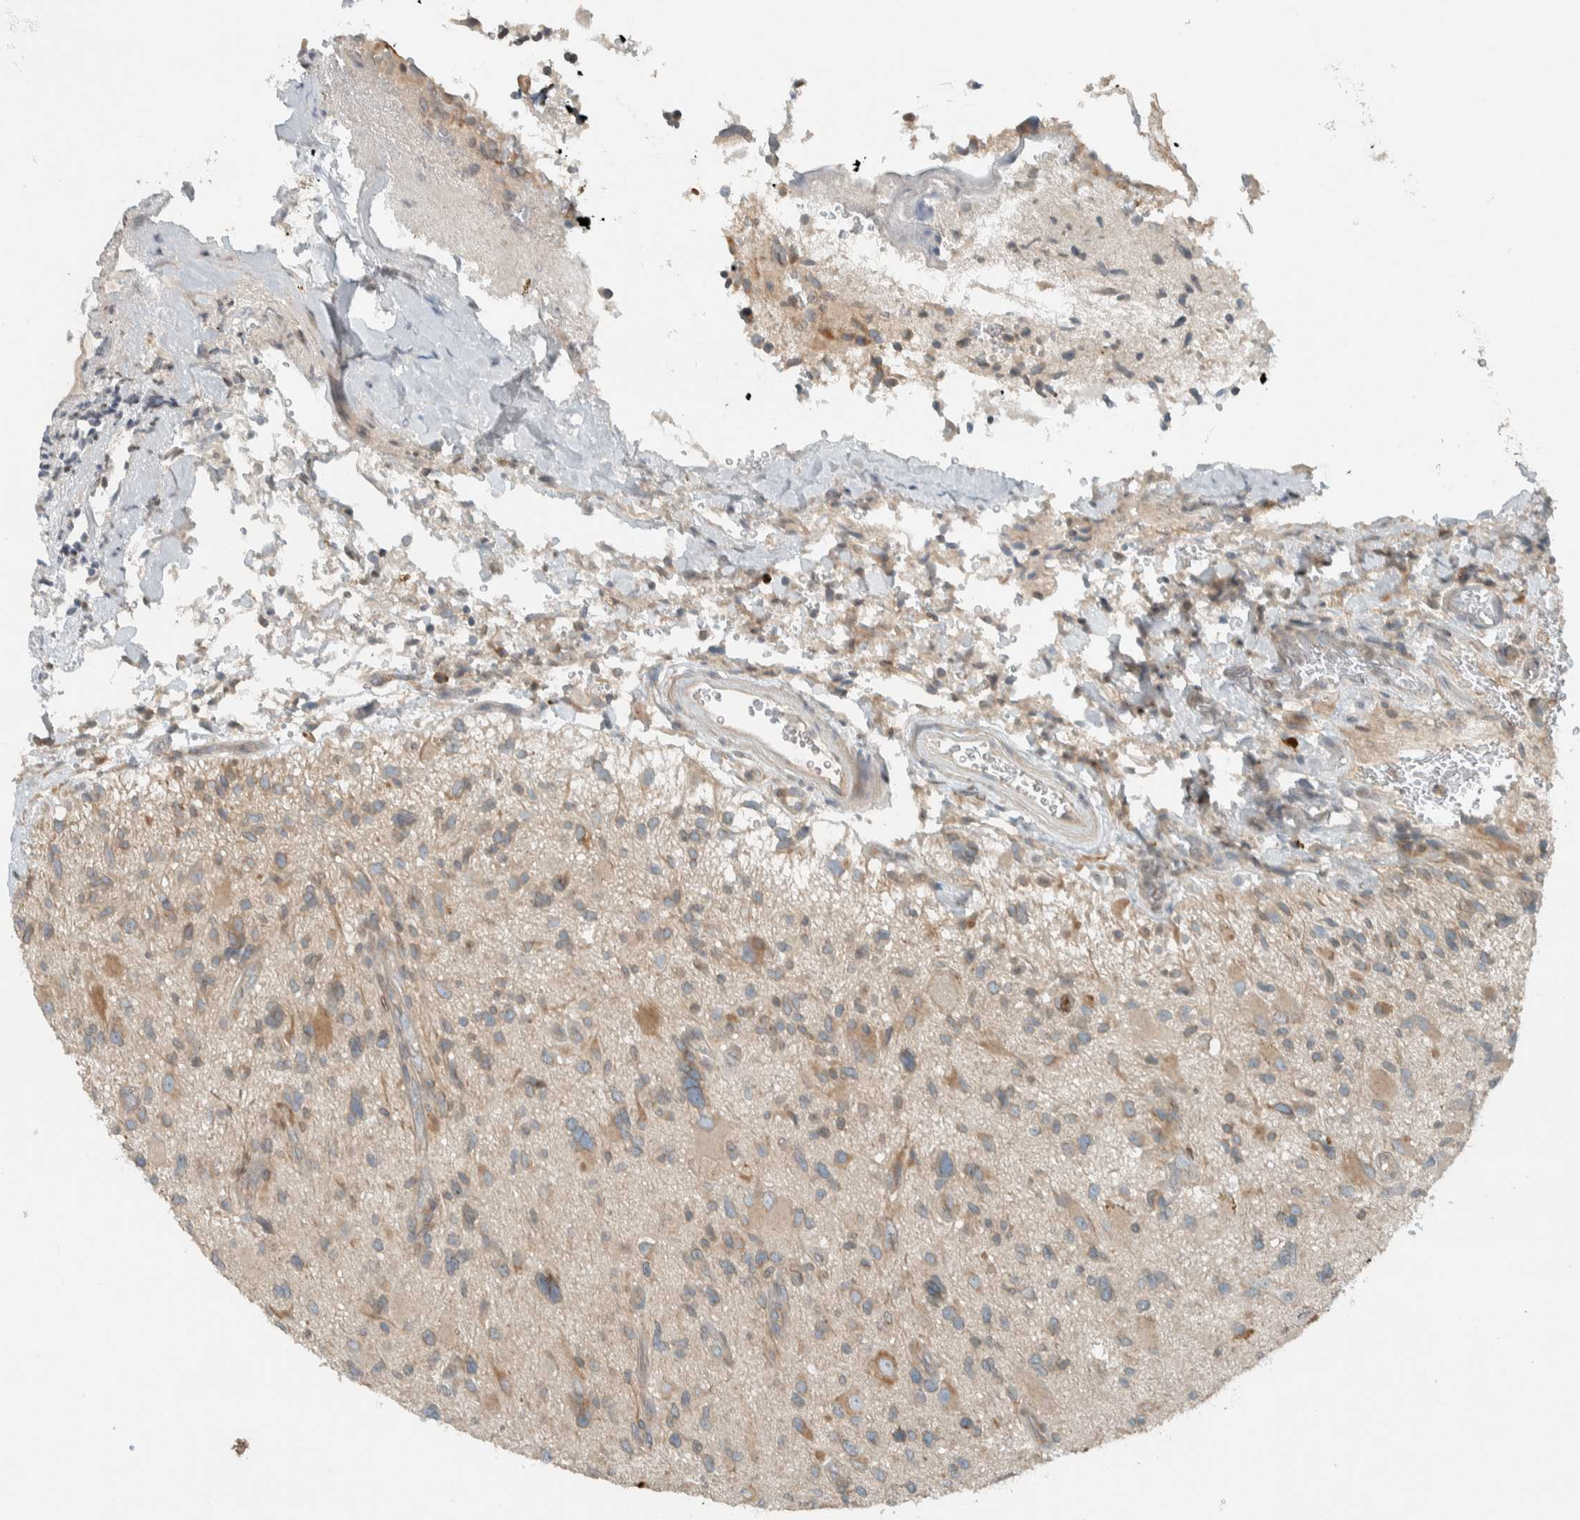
{"staining": {"intensity": "weak", "quantity": "25%-75%", "location": "cytoplasmic/membranous"}, "tissue": "glioma", "cell_type": "Tumor cells", "image_type": "cancer", "snomed": [{"axis": "morphology", "description": "Glioma, malignant, High grade"}, {"axis": "topography", "description": "Brain"}], "caption": "An image showing weak cytoplasmic/membranous positivity in about 25%-75% of tumor cells in glioma, as visualized by brown immunohistochemical staining.", "gene": "SEL1L", "patient": {"sex": "male", "age": 33}}